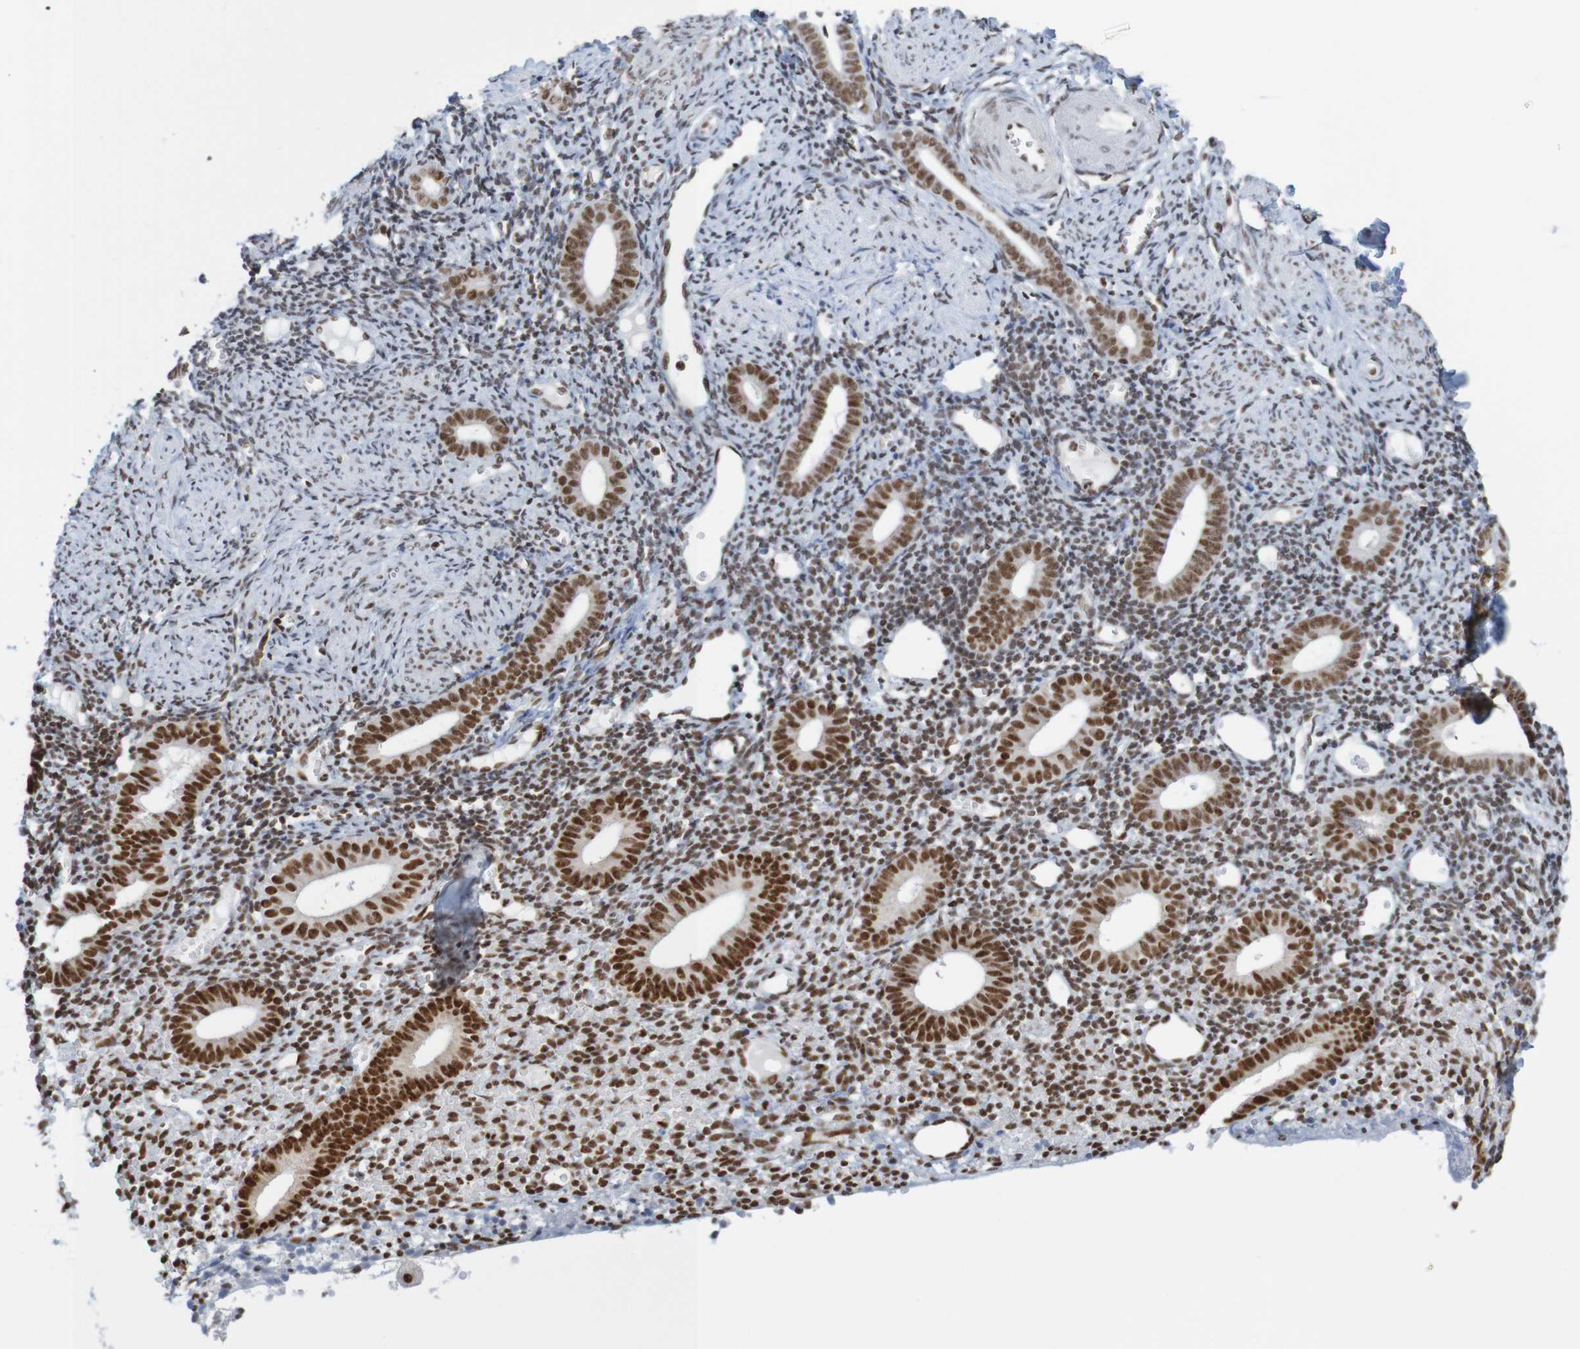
{"staining": {"intensity": "strong", "quantity": ">75%", "location": "nuclear"}, "tissue": "endometrium", "cell_type": "Cells in endometrial stroma", "image_type": "normal", "snomed": [{"axis": "morphology", "description": "Normal tissue, NOS"}, {"axis": "topography", "description": "Endometrium"}], "caption": "This is an image of immunohistochemistry staining of unremarkable endometrium, which shows strong expression in the nuclear of cells in endometrial stroma.", "gene": "THRAP3", "patient": {"sex": "female", "age": 50}}